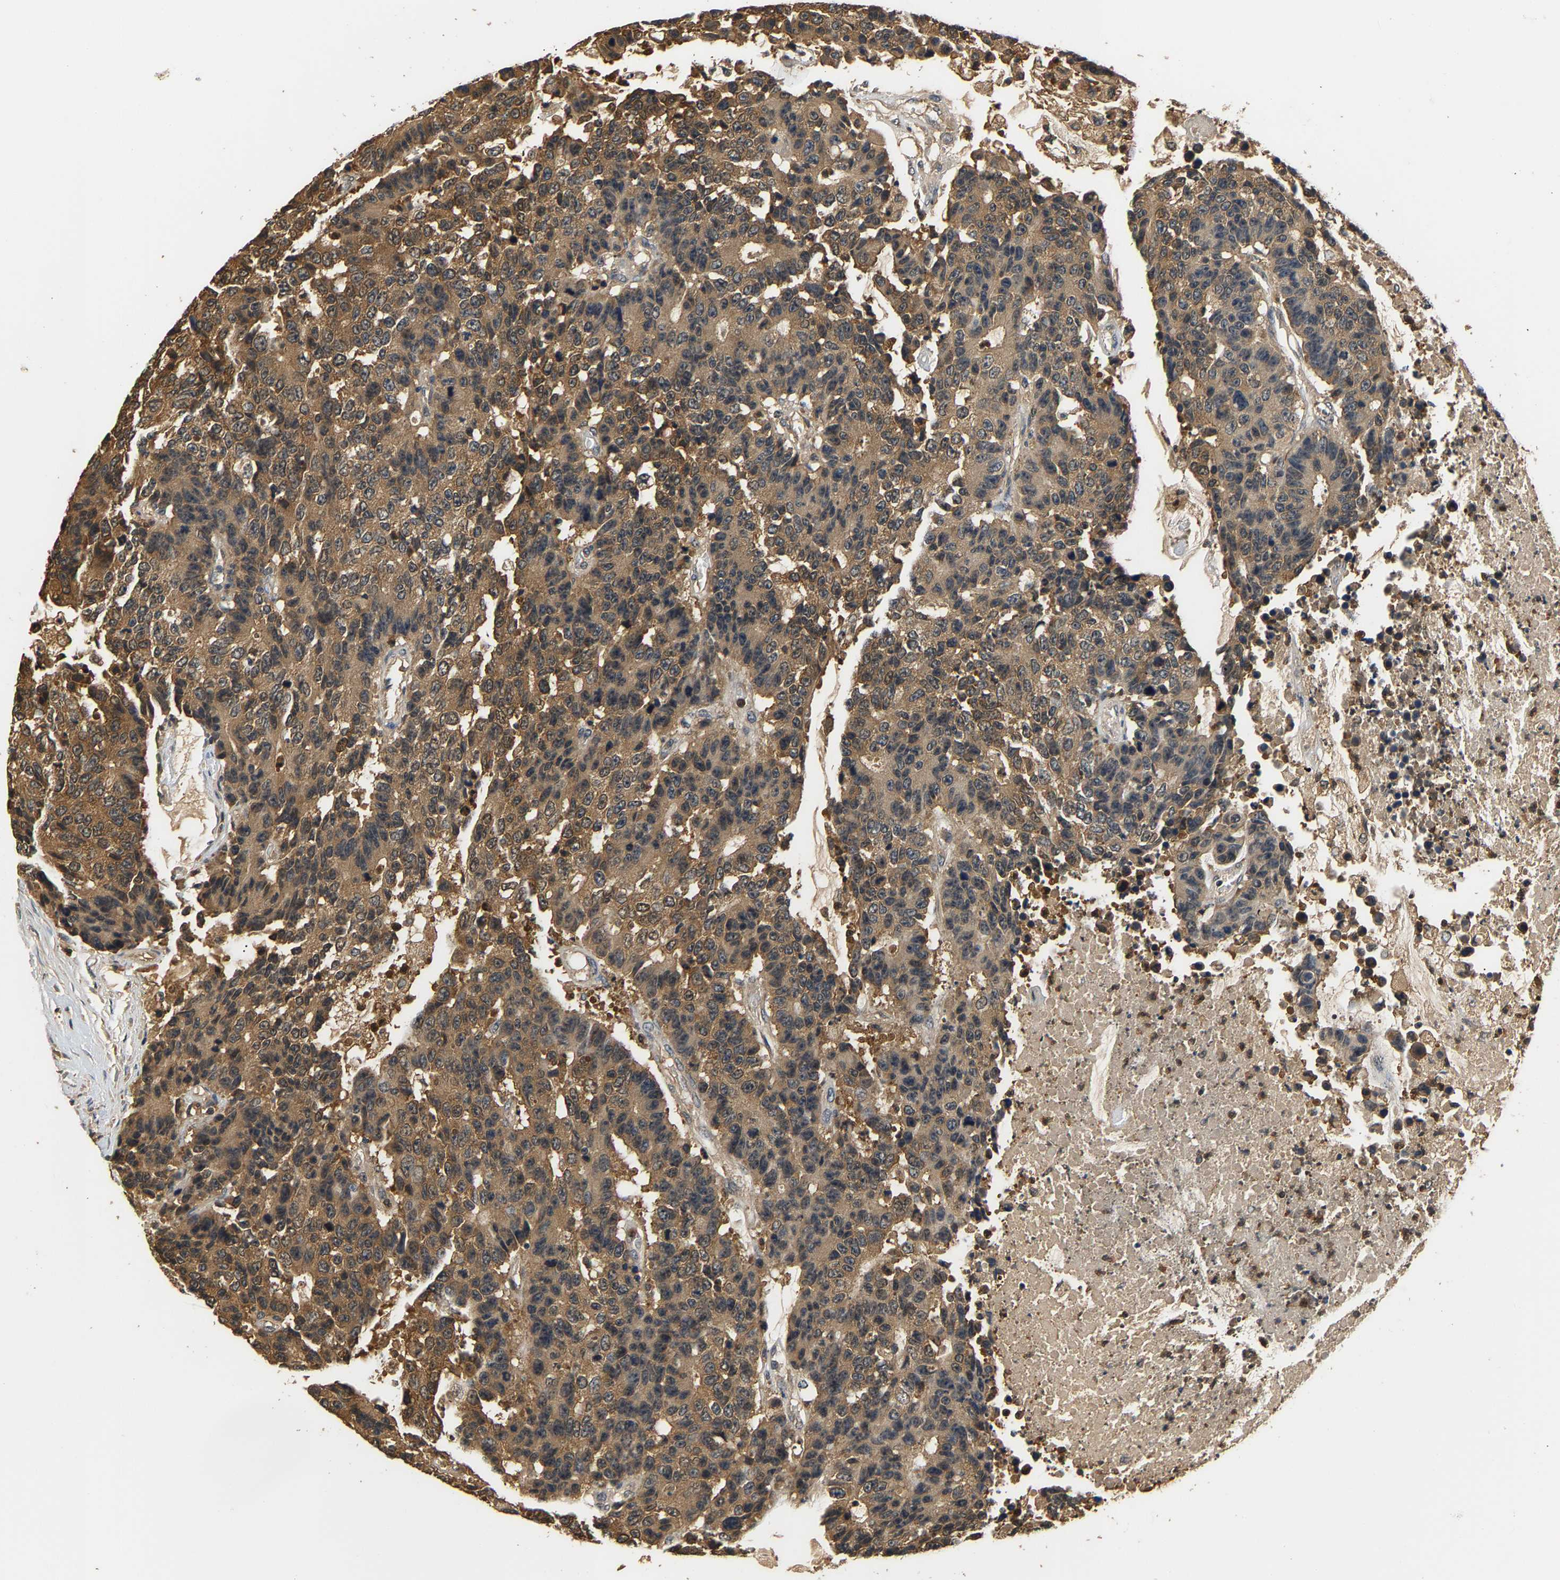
{"staining": {"intensity": "moderate", "quantity": ">75%", "location": "cytoplasmic/membranous"}, "tissue": "colorectal cancer", "cell_type": "Tumor cells", "image_type": "cancer", "snomed": [{"axis": "morphology", "description": "Adenocarcinoma, NOS"}, {"axis": "topography", "description": "Colon"}], "caption": "This image displays immunohistochemistry (IHC) staining of human colorectal cancer (adenocarcinoma), with medium moderate cytoplasmic/membranous expression in about >75% of tumor cells.", "gene": "GPI", "patient": {"sex": "female", "age": 86}}